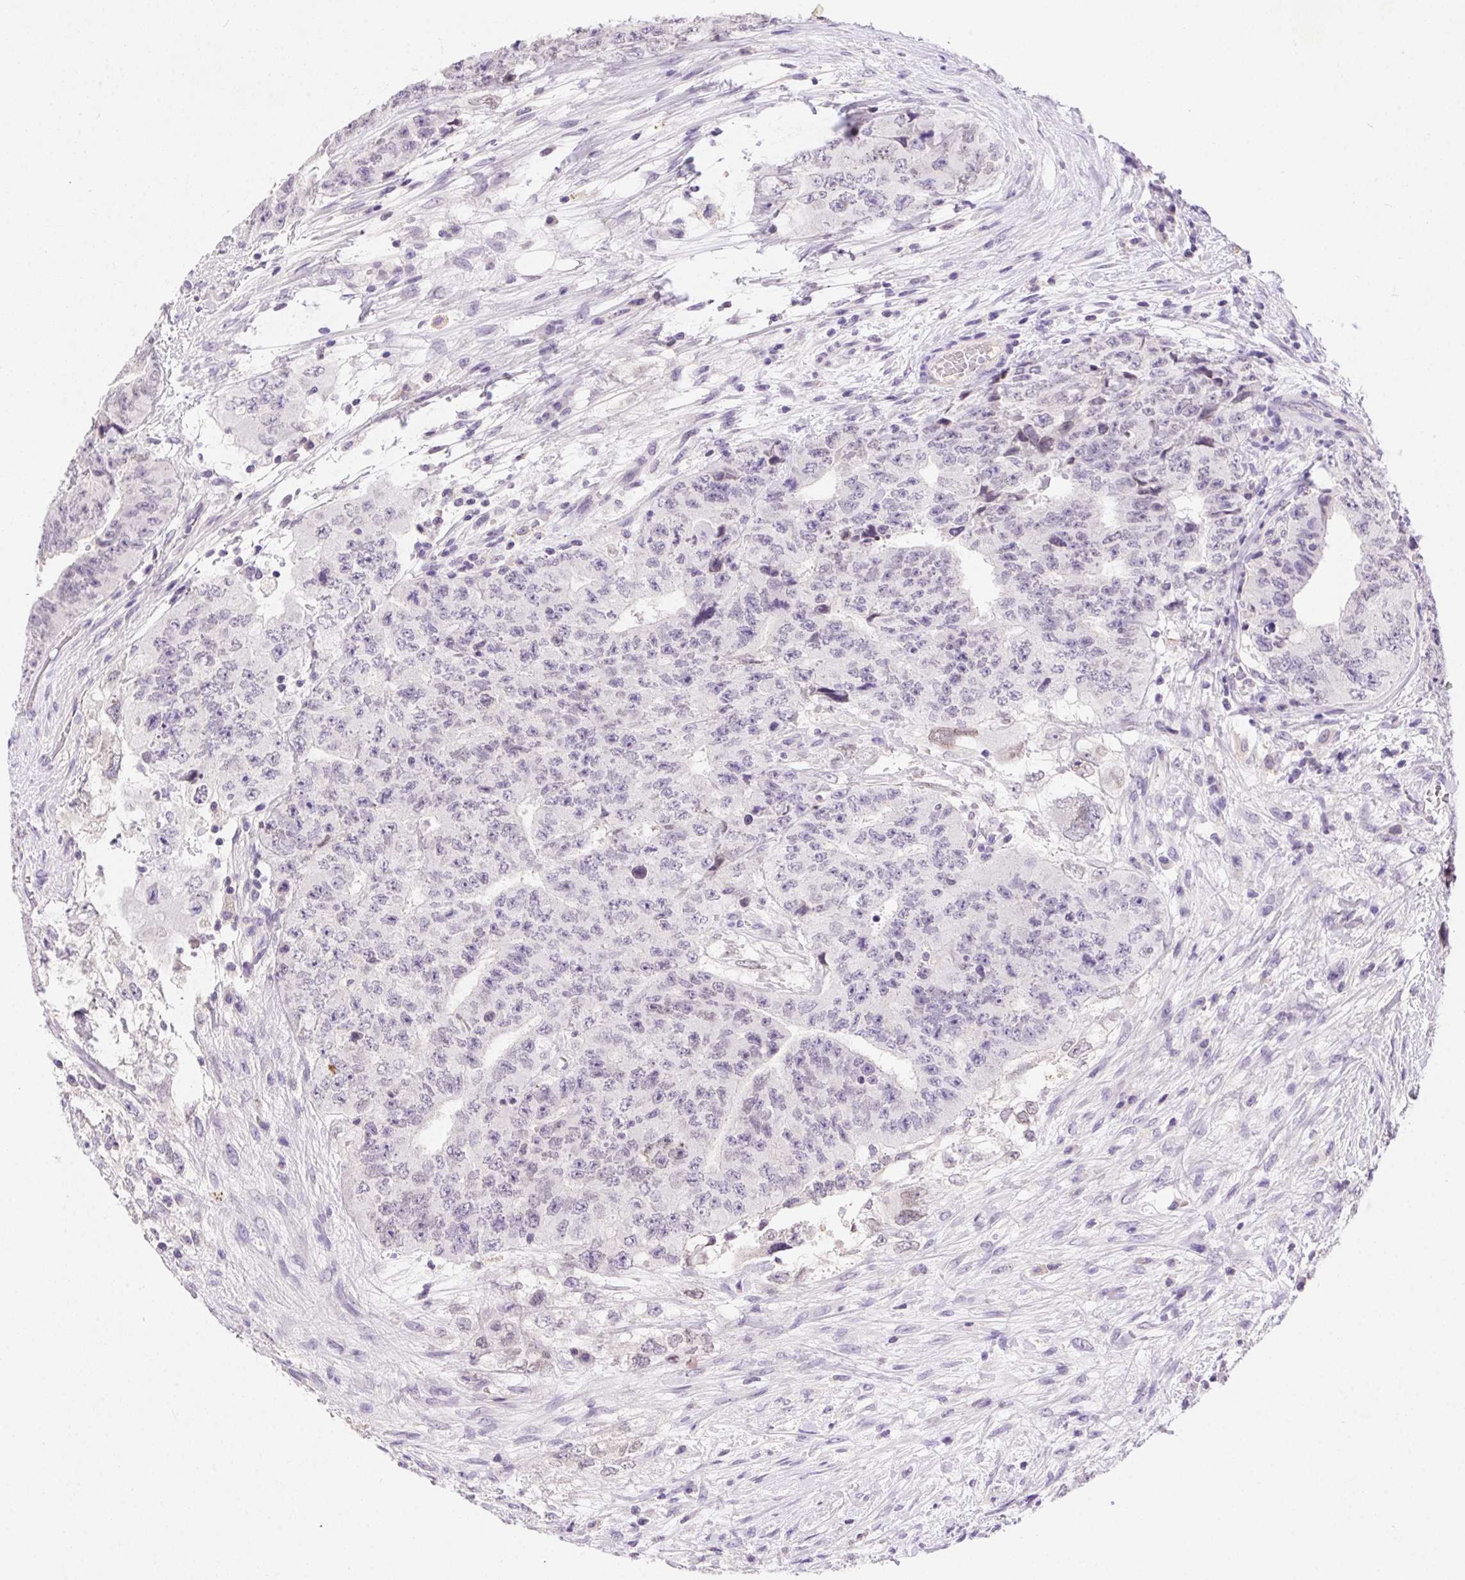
{"staining": {"intensity": "negative", "quantity": "none", "location": "none"}, "tissue": "testis cancer", "cell_type": "Tumor cells", "image_type": "cancer", "snomed": [{"axis": "morphology", "description": "Carcinoma, Embryonal, NOS"}, {"axis": "topography", "description": "Testis"}], "caption": "Micrograph shows no protein positivity in tumor cells of embryonal carcinoma (testis) tissue.", "gene": "SSTR4", "patient": {"sex": "male", "age": 24}}